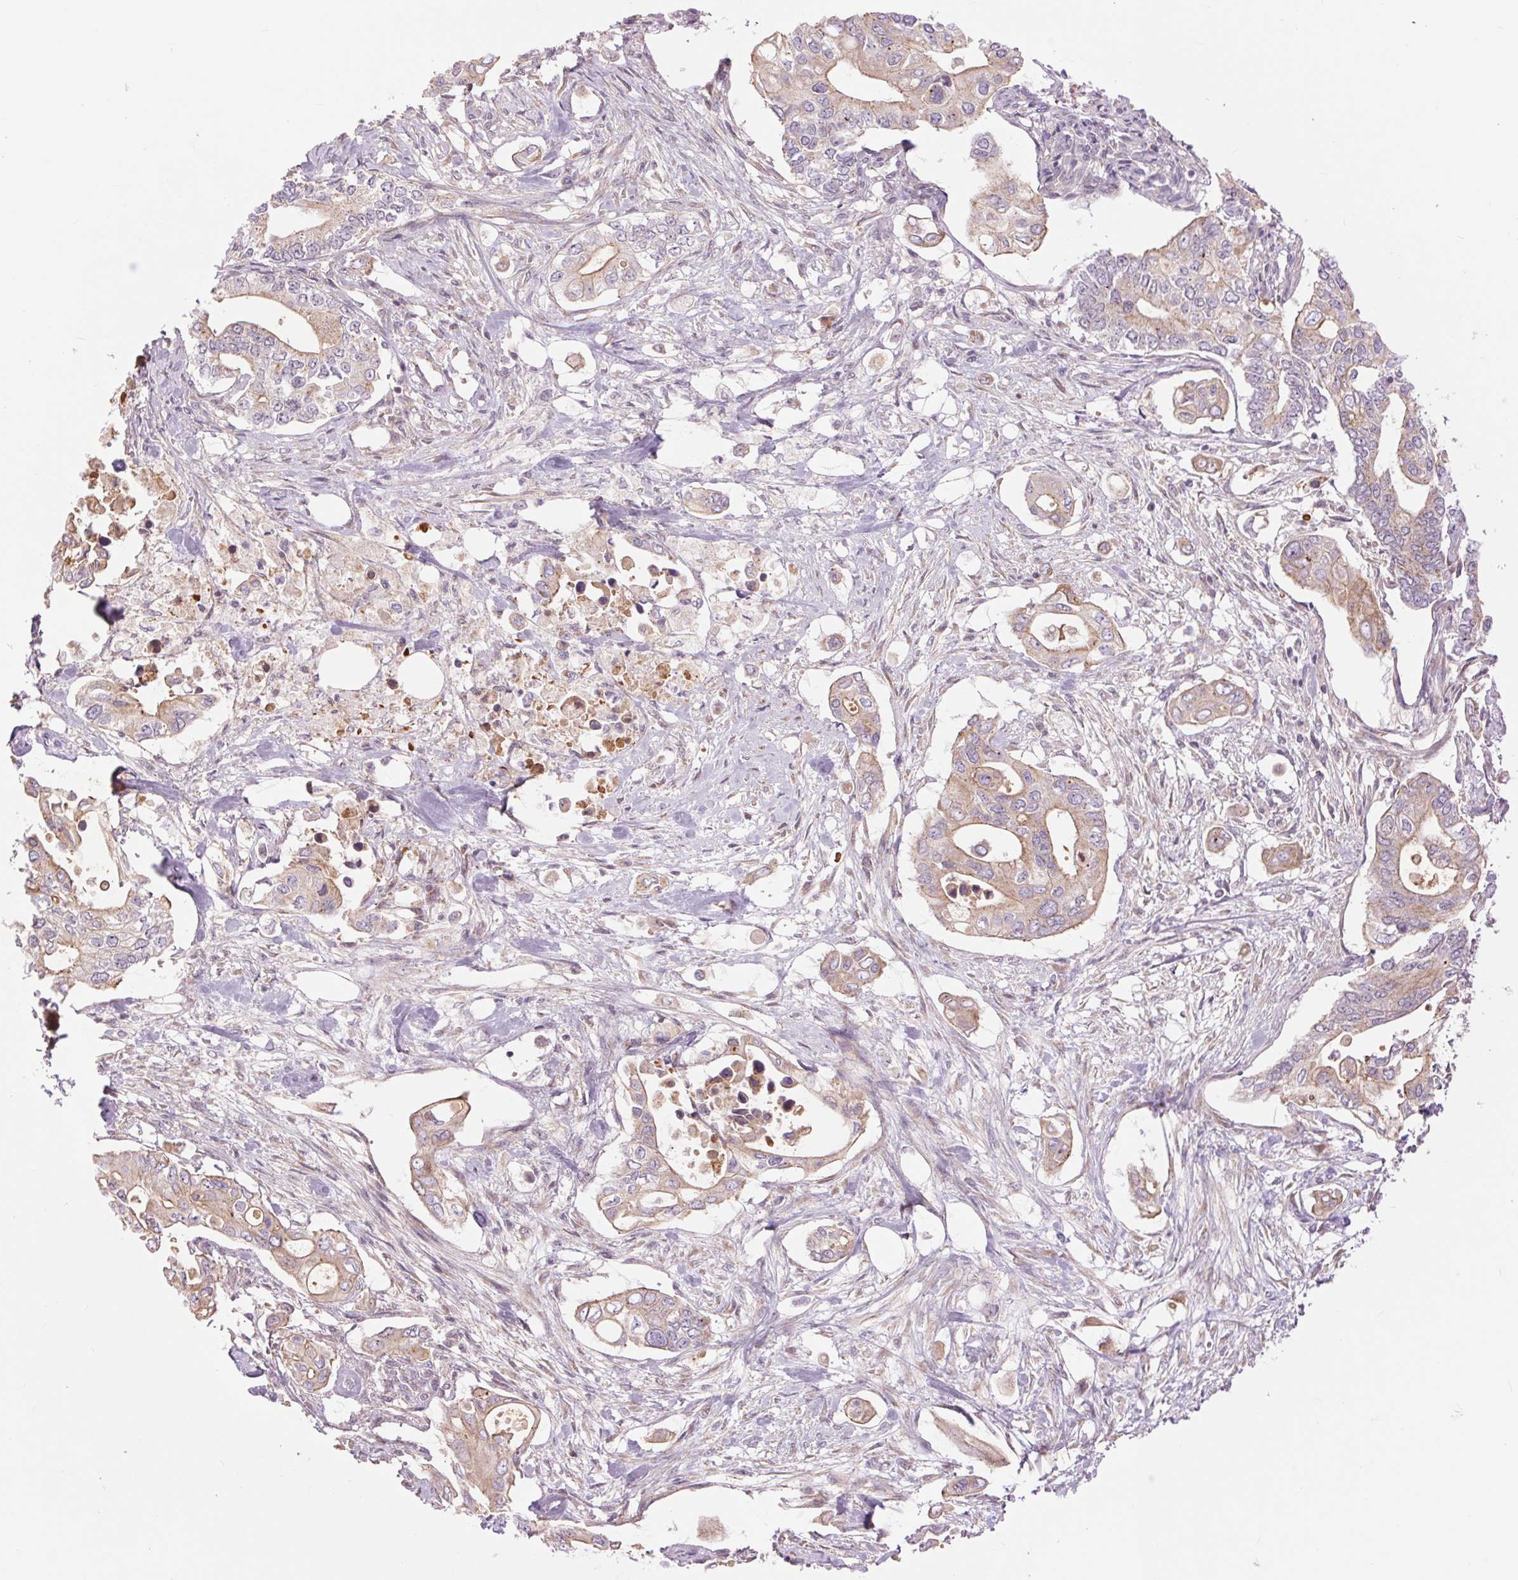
{"staining": {"intensity": "weak", "quantity": ">75%", "location": "cytoplasmic/membranous"}, "tissue": "pancreatic cancer", "cell_type": "Tumor cells", "image_type": "cancer", "snomed": [{"axis": "morphology", "description": "Adenocarcinoma, NOS"}, {"axis": "topography", "description": "Pancreas"}], "caption": "Adenocarcinoma (pancreatic) stained with immunohistochemistry demonstrates weak cytoplasmic/membranous expression in approximately >75% of tumor cells.", "gene": "CTNNA3", "patient": {"sex": "female", "age": 63}}